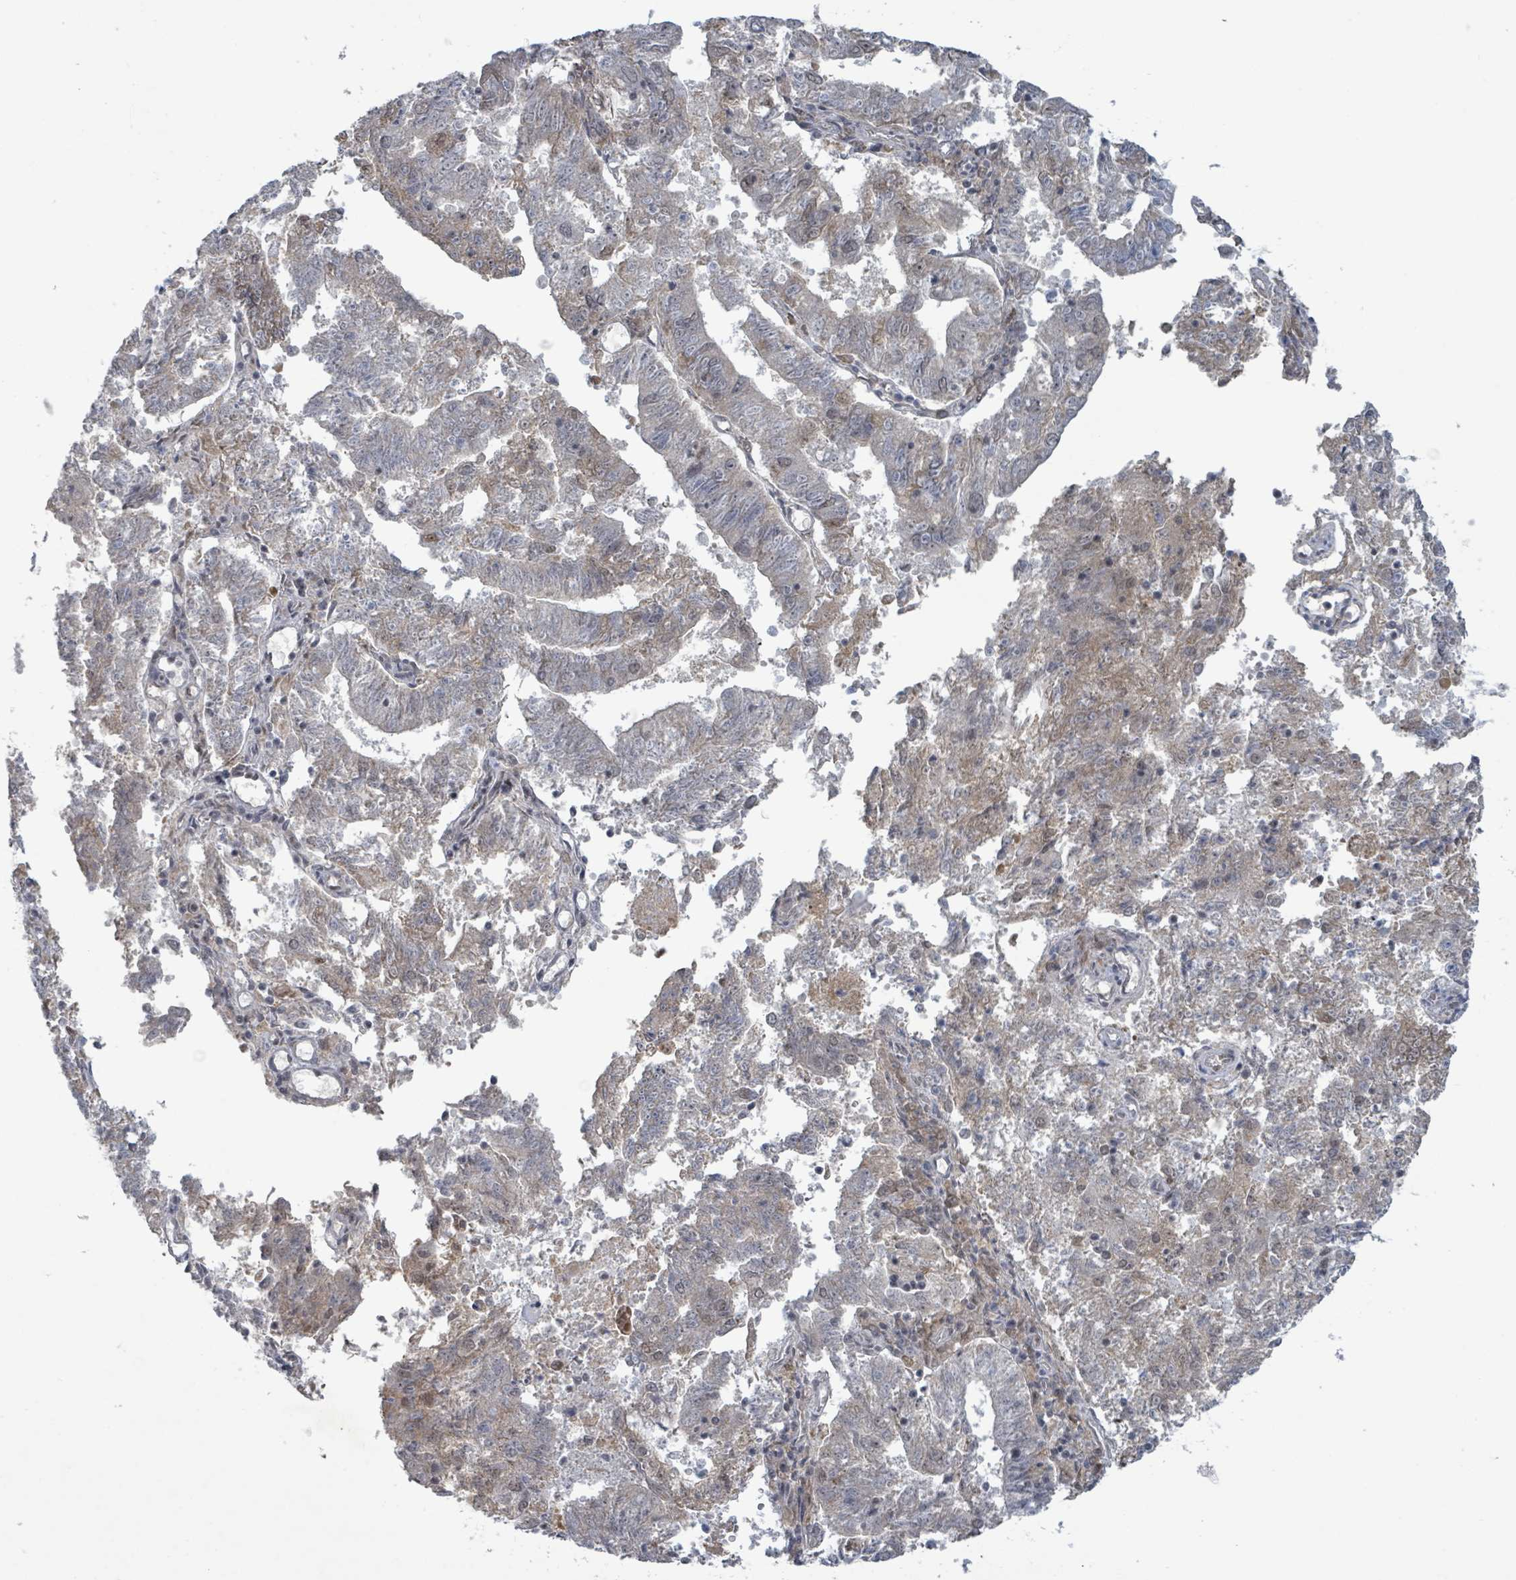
{"staining": {"intensity": "weak", "quantity": "<25%", "location": "nuclear"}, "tissue": "endometrial cancer", "cell_type": "Tumor cells", "image_type": "cancer", "snomed": [{"axis": "morphology", "description": "Adenocarcinoma, NOS"}, {"axis": "topography", "description": "Endometrium"}], "caption": "Histopathology image shows no significant protein positivity in tumor cells of endometrial cancer. (DAB (3,3'-diaminobenzidine) immunohistochemistry with hematoxylin counter stain).", "gene": "BANP", "patient": {"sex": "female", "age": 82}}